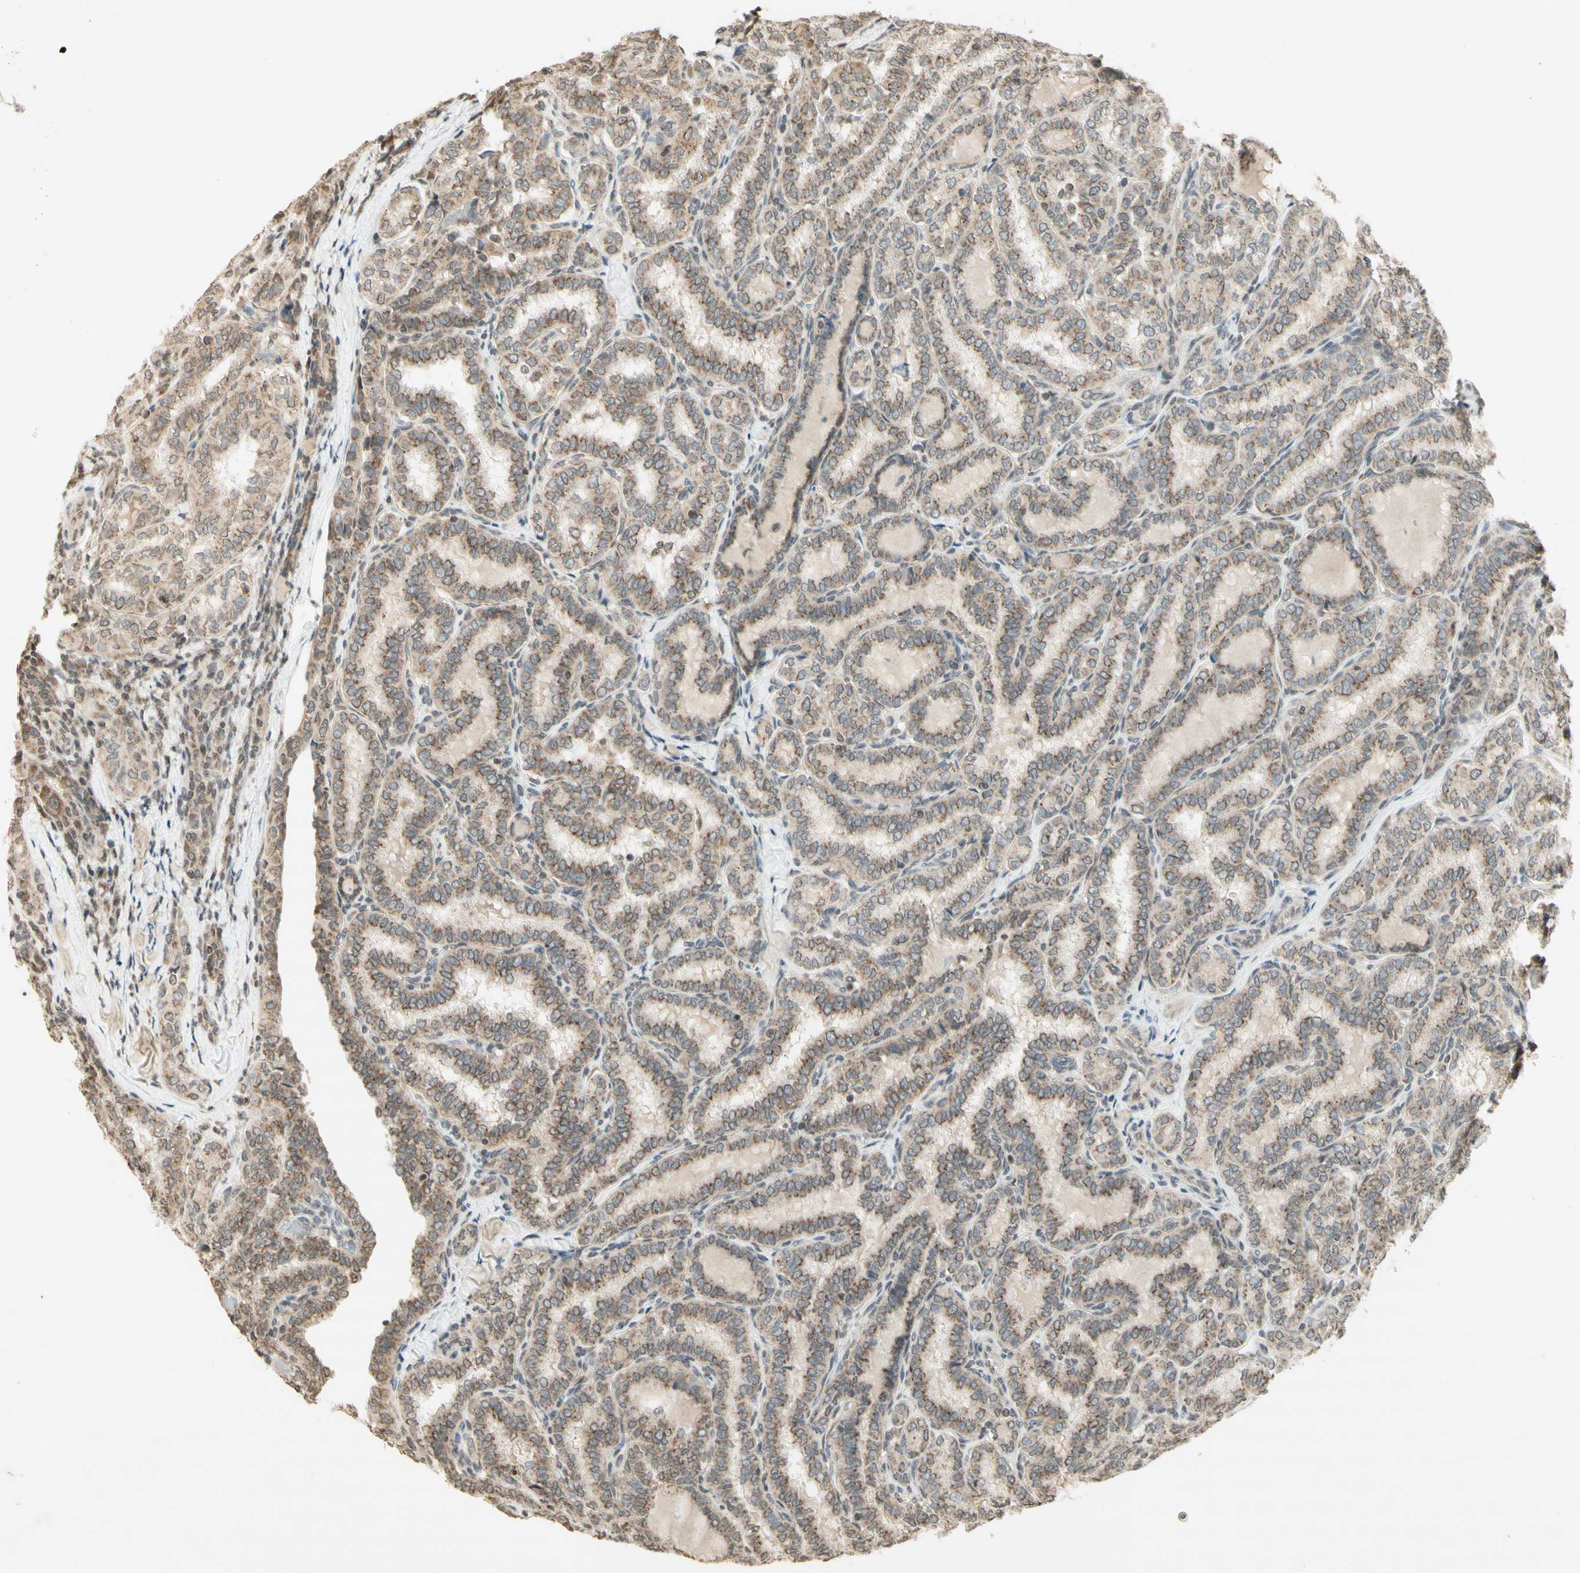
{"staining": {"intensity": "moderate", "quantity": ">75%", "location": "cytoplasmic/membranous,nuclear"}, "tissue": "thyroid cancer", "cell_type": "Tumor cells", "image_type": "cancer", "snomed": [{"axis": "morphology", "description": "Normal tissue, NOS"}, {"axis": "morphology", "description": "Papillary adenocarcinoma, NOS"}, {"axis": "topography", "description": "Thyroid gland"}], "caption": "Tumor cells display moderate cytoplasmic/membranous and nuclear staining in about >75% of cells in thyroid papillary adenocarcinoma.", "gene": "CCNI", "patient": {"sex": "female", "age": 30}}